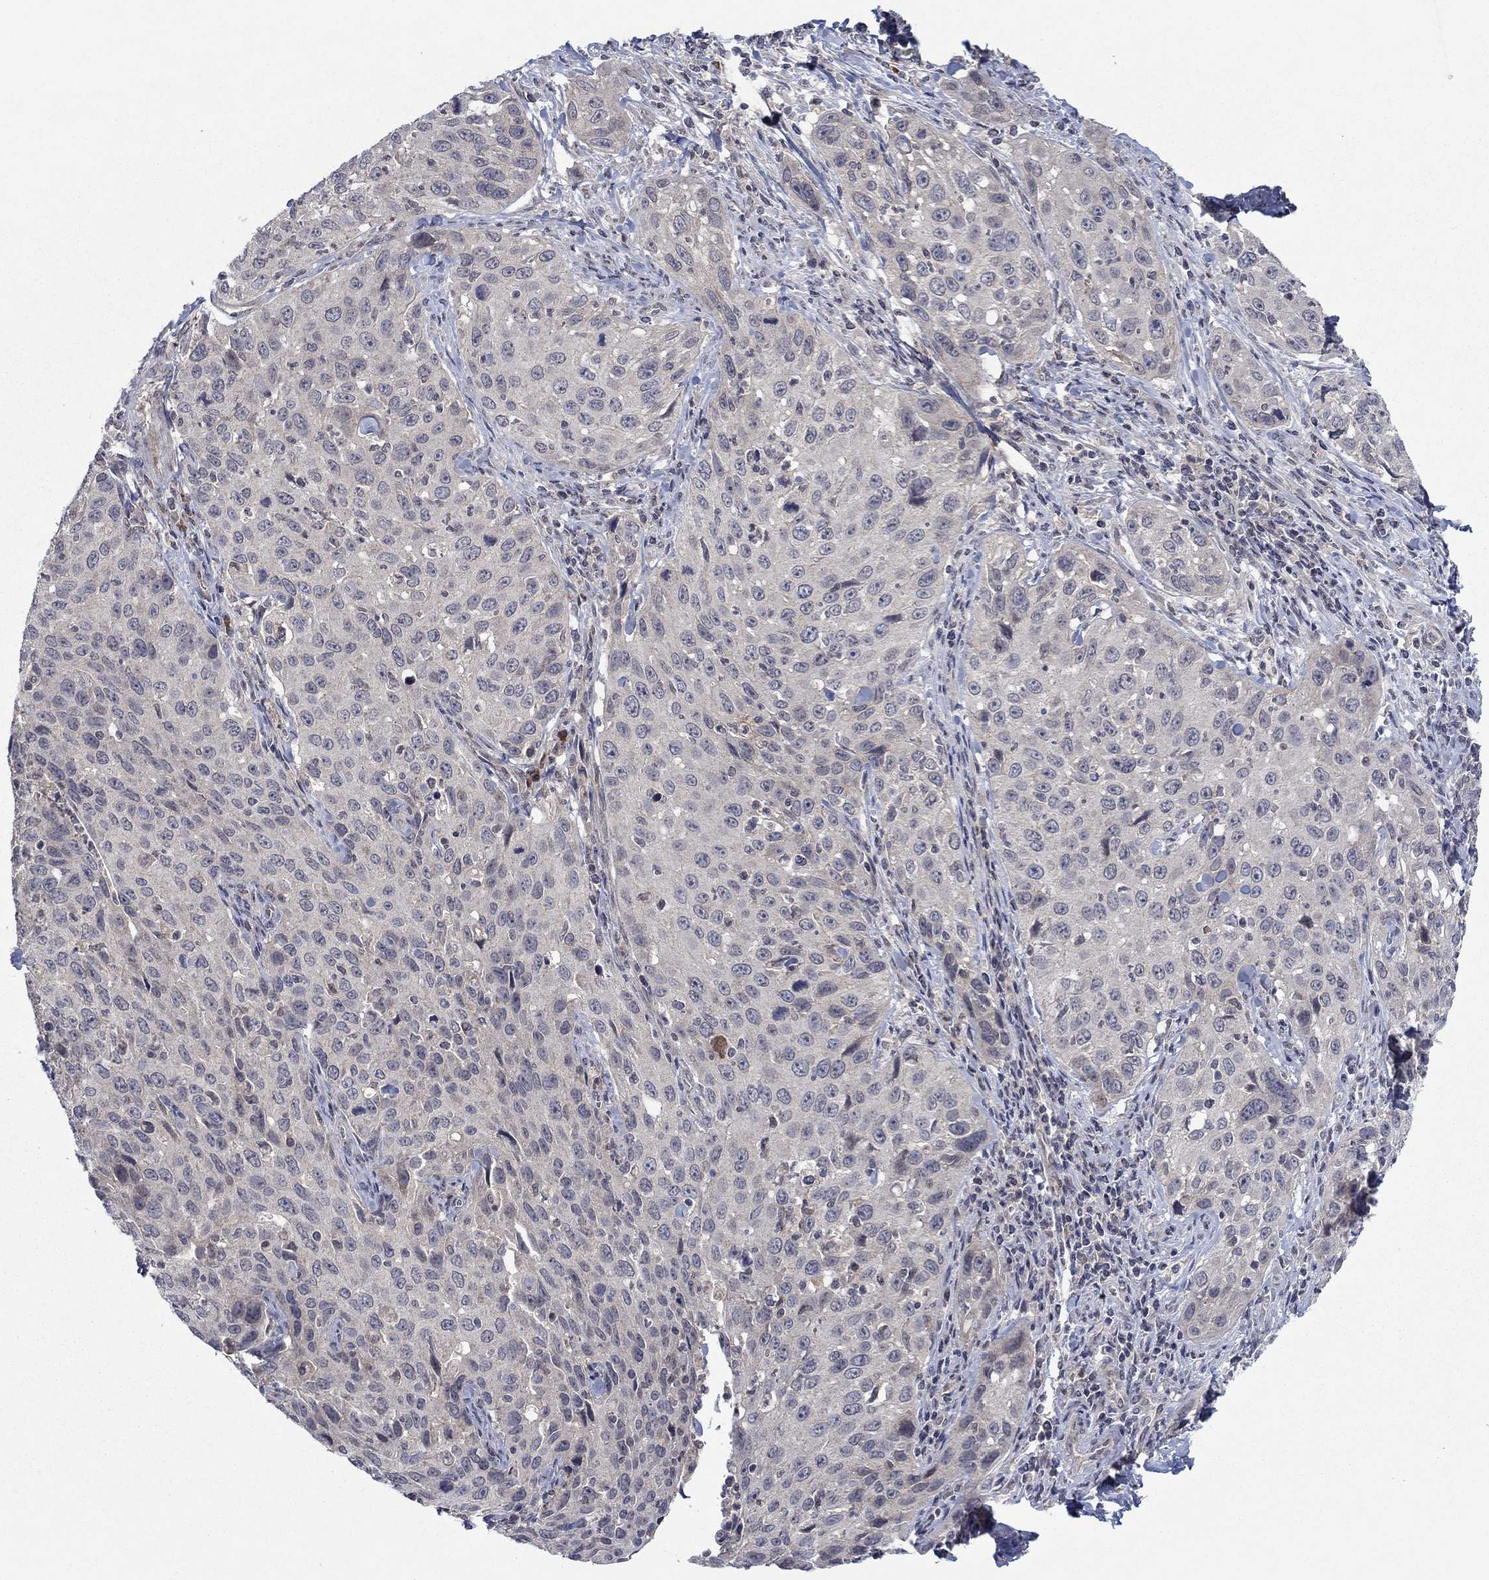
{"staining": {"intensity": "negative", "quantity": "none", "location": "none"}, "tissue": "cervical cancer", "cell_type": "Tumor cells", "image_type": "cancer", "snomed": [{"axis": "morphology", "description": "Squamous cell carcinoma, NOS"}, {"axis": "topography", "description": "Cervix"}], "caption": "A histopathology image of human squamous cell carcinoma (cervical) is negative for staining in tumor cells.", "gene": "IL4", "patient": {"sex": "female", "age": 26}}